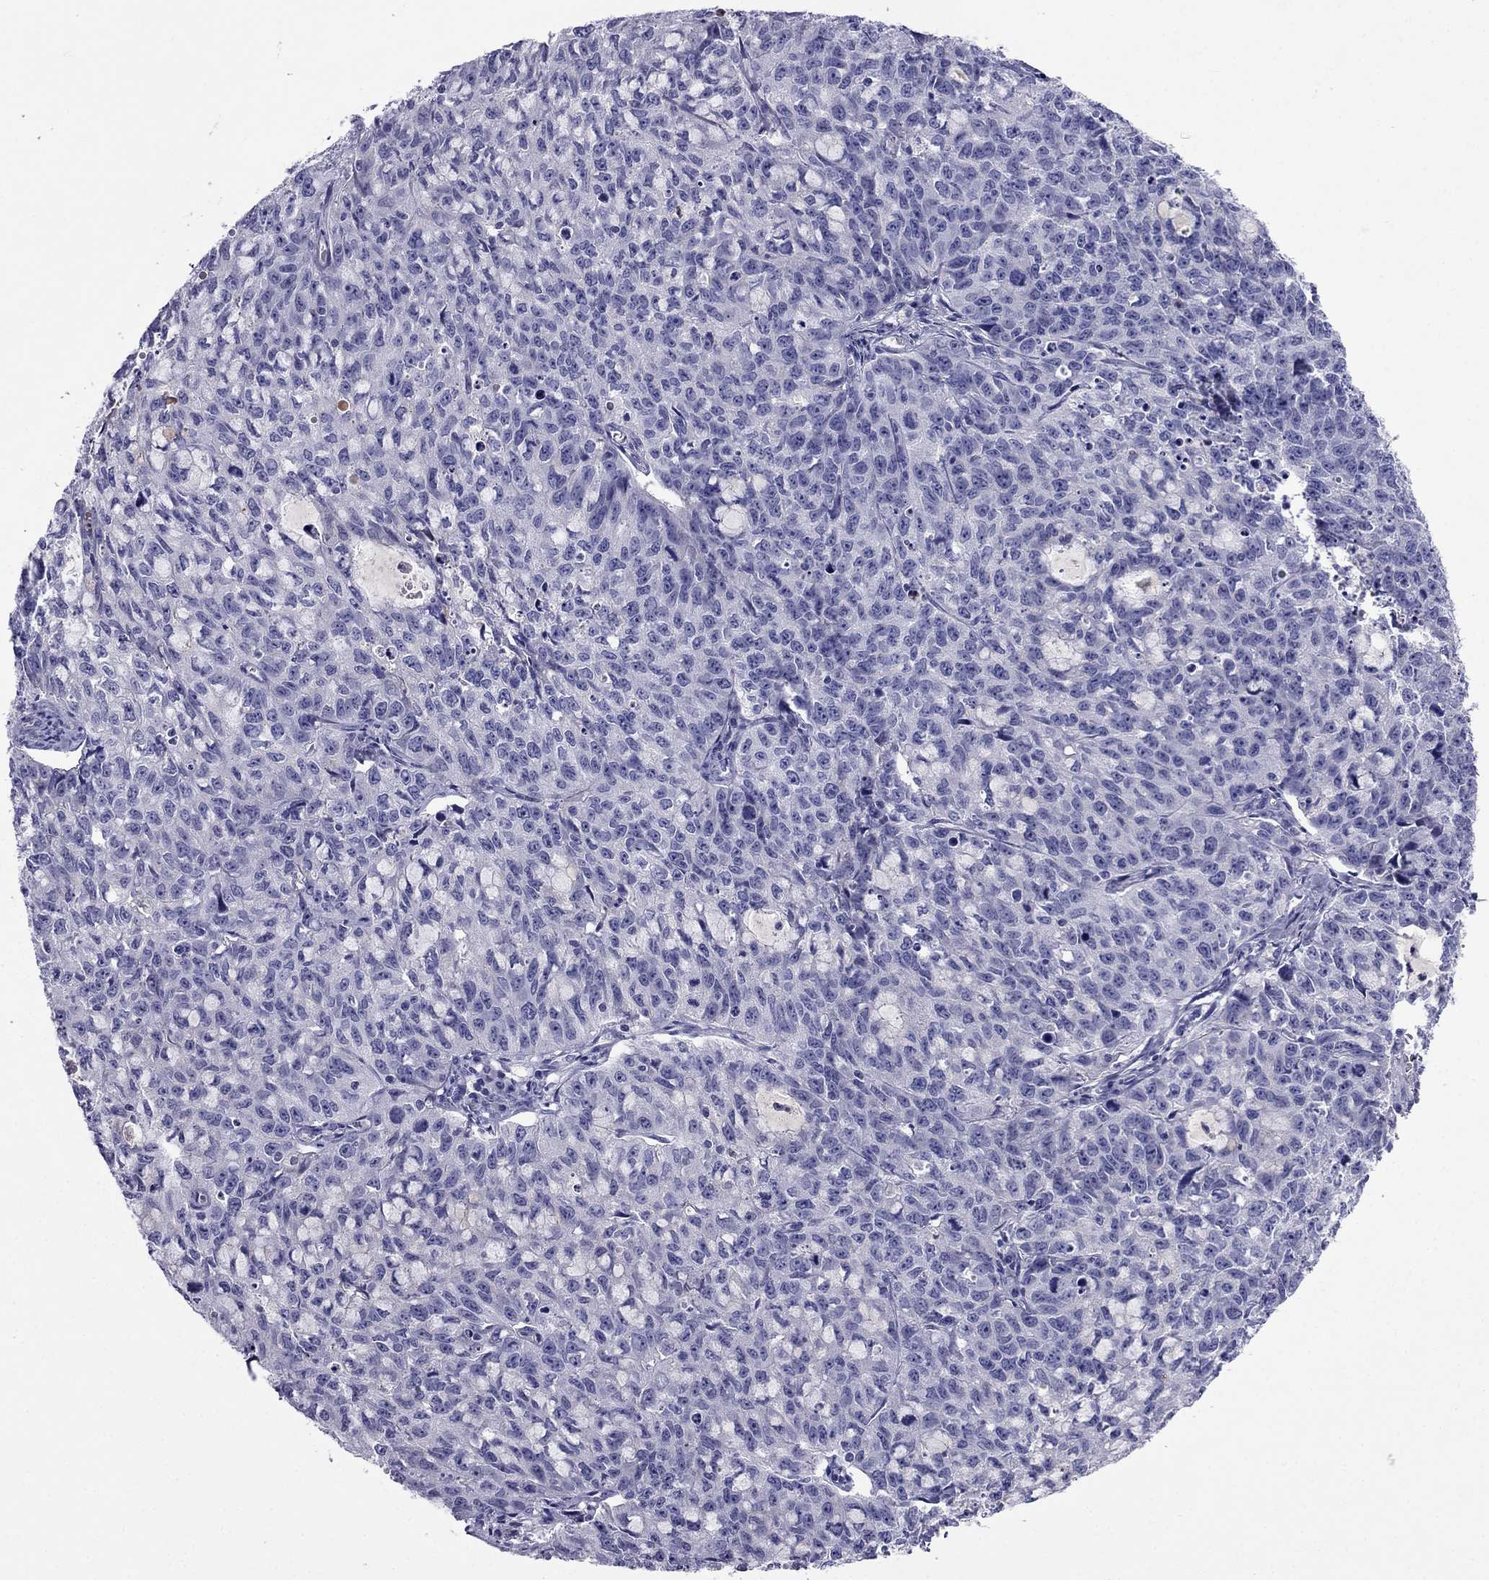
{"staining": {"intensity": "negative", "quantity": "none", "location": "none"}, "tissue": "cervical cancer", "cell_type": "Tumor cells", "image_type": "cancer", "snomed": [{"axis": "morphology", "description": "Squamous cell carcinoma, NOS"}, {"axis": "topography", "description": "Cervix"}], "caption": "DAB immunohistochemical staining of human cervical cancer exhibits no significant expression in tumor cells.", "gene": "TBC1D21", "patient": {"sex": "female", "age": 28}}